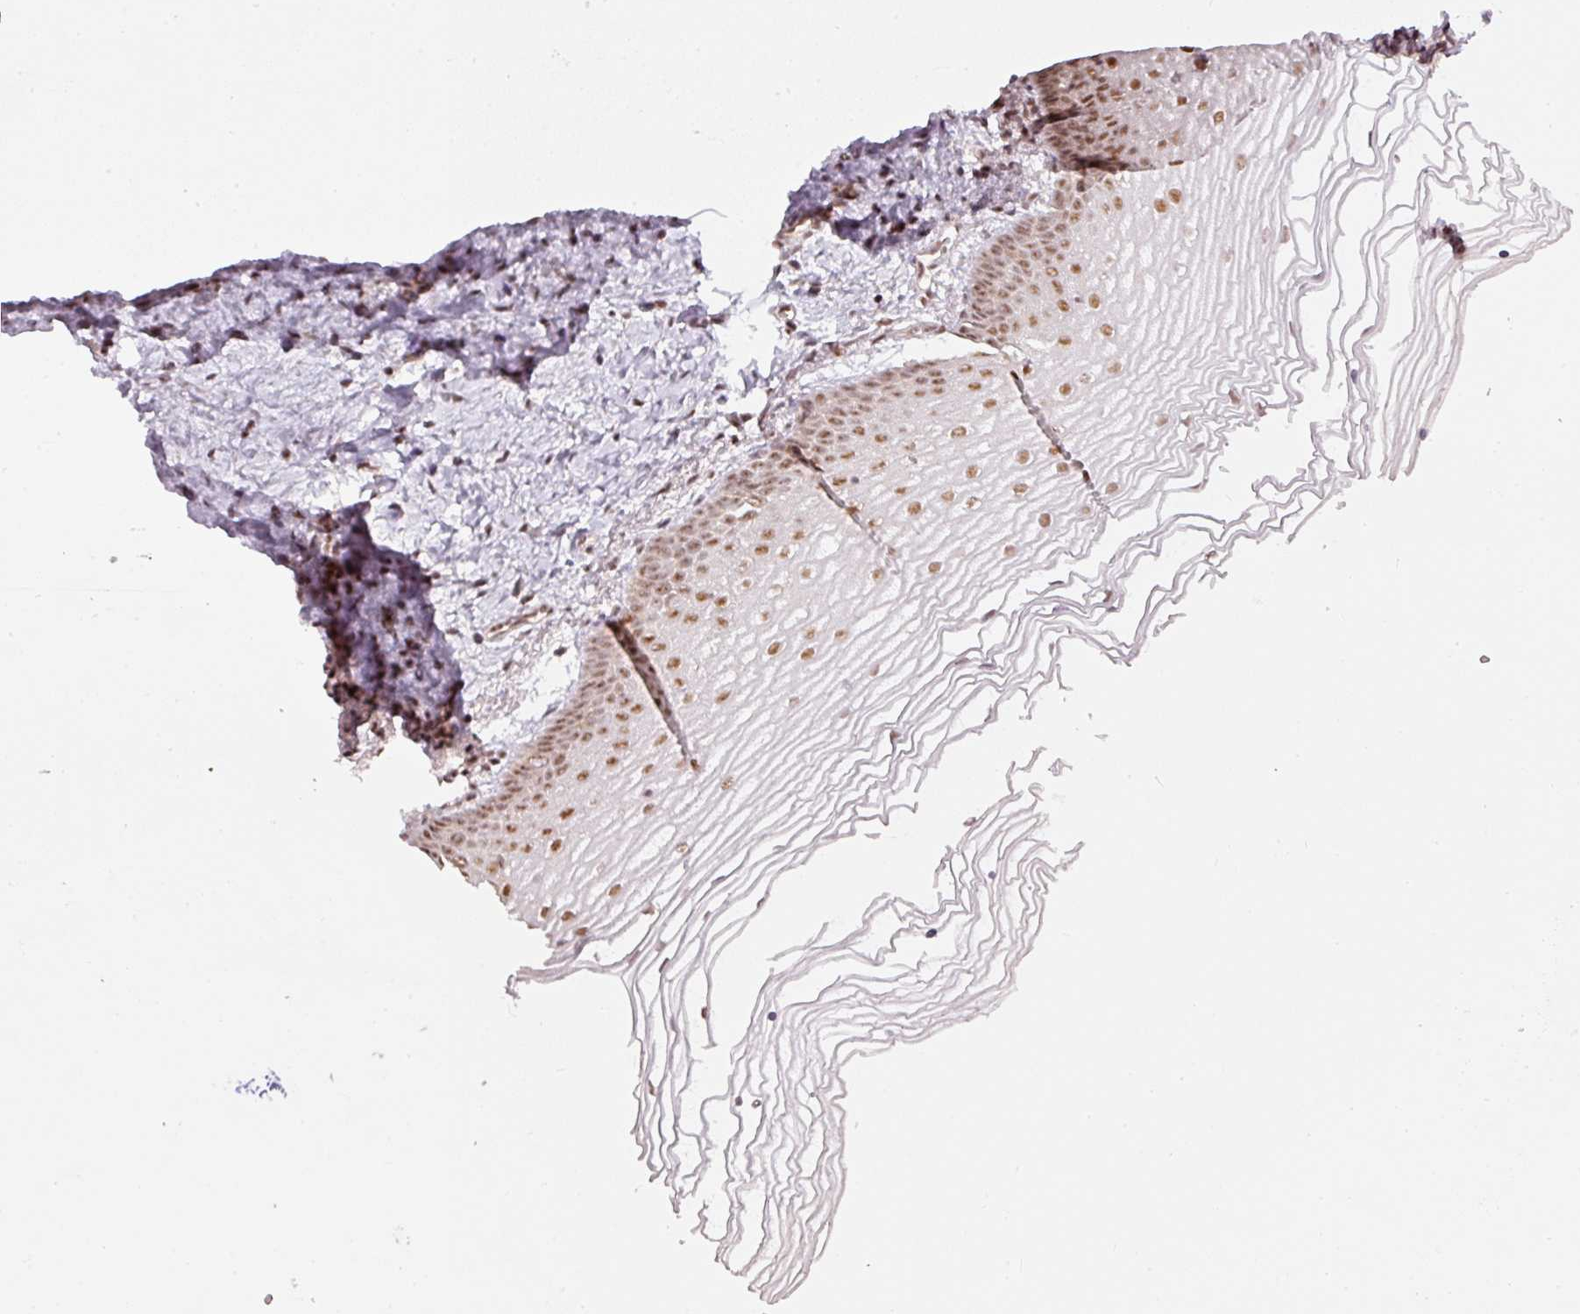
{"staining": {"intensity": "moderate", "quantity": ">75%", "location": "nuclear"}, "tissue": "vagina", "cell_type": "Squamous epithelial cells", "image_type": "normal", "snomed": [{"axis": "morphology", "description": "Normal tissue, NOS"}, {"axis": "topography", "description": "Vagina"}], "caption": "A medium amount of moderate nuclear expression is appreciated in approximately >75% of squamous epithelial cells in normal vagina. Using DAB (3,3'-diaminobenzidine) (brown) and hematoxylin (blue) stains, captured at high magnification using brightfield microscopy.", "gene": "THOC6", "patient": {"sex": "female", "age": 56}}